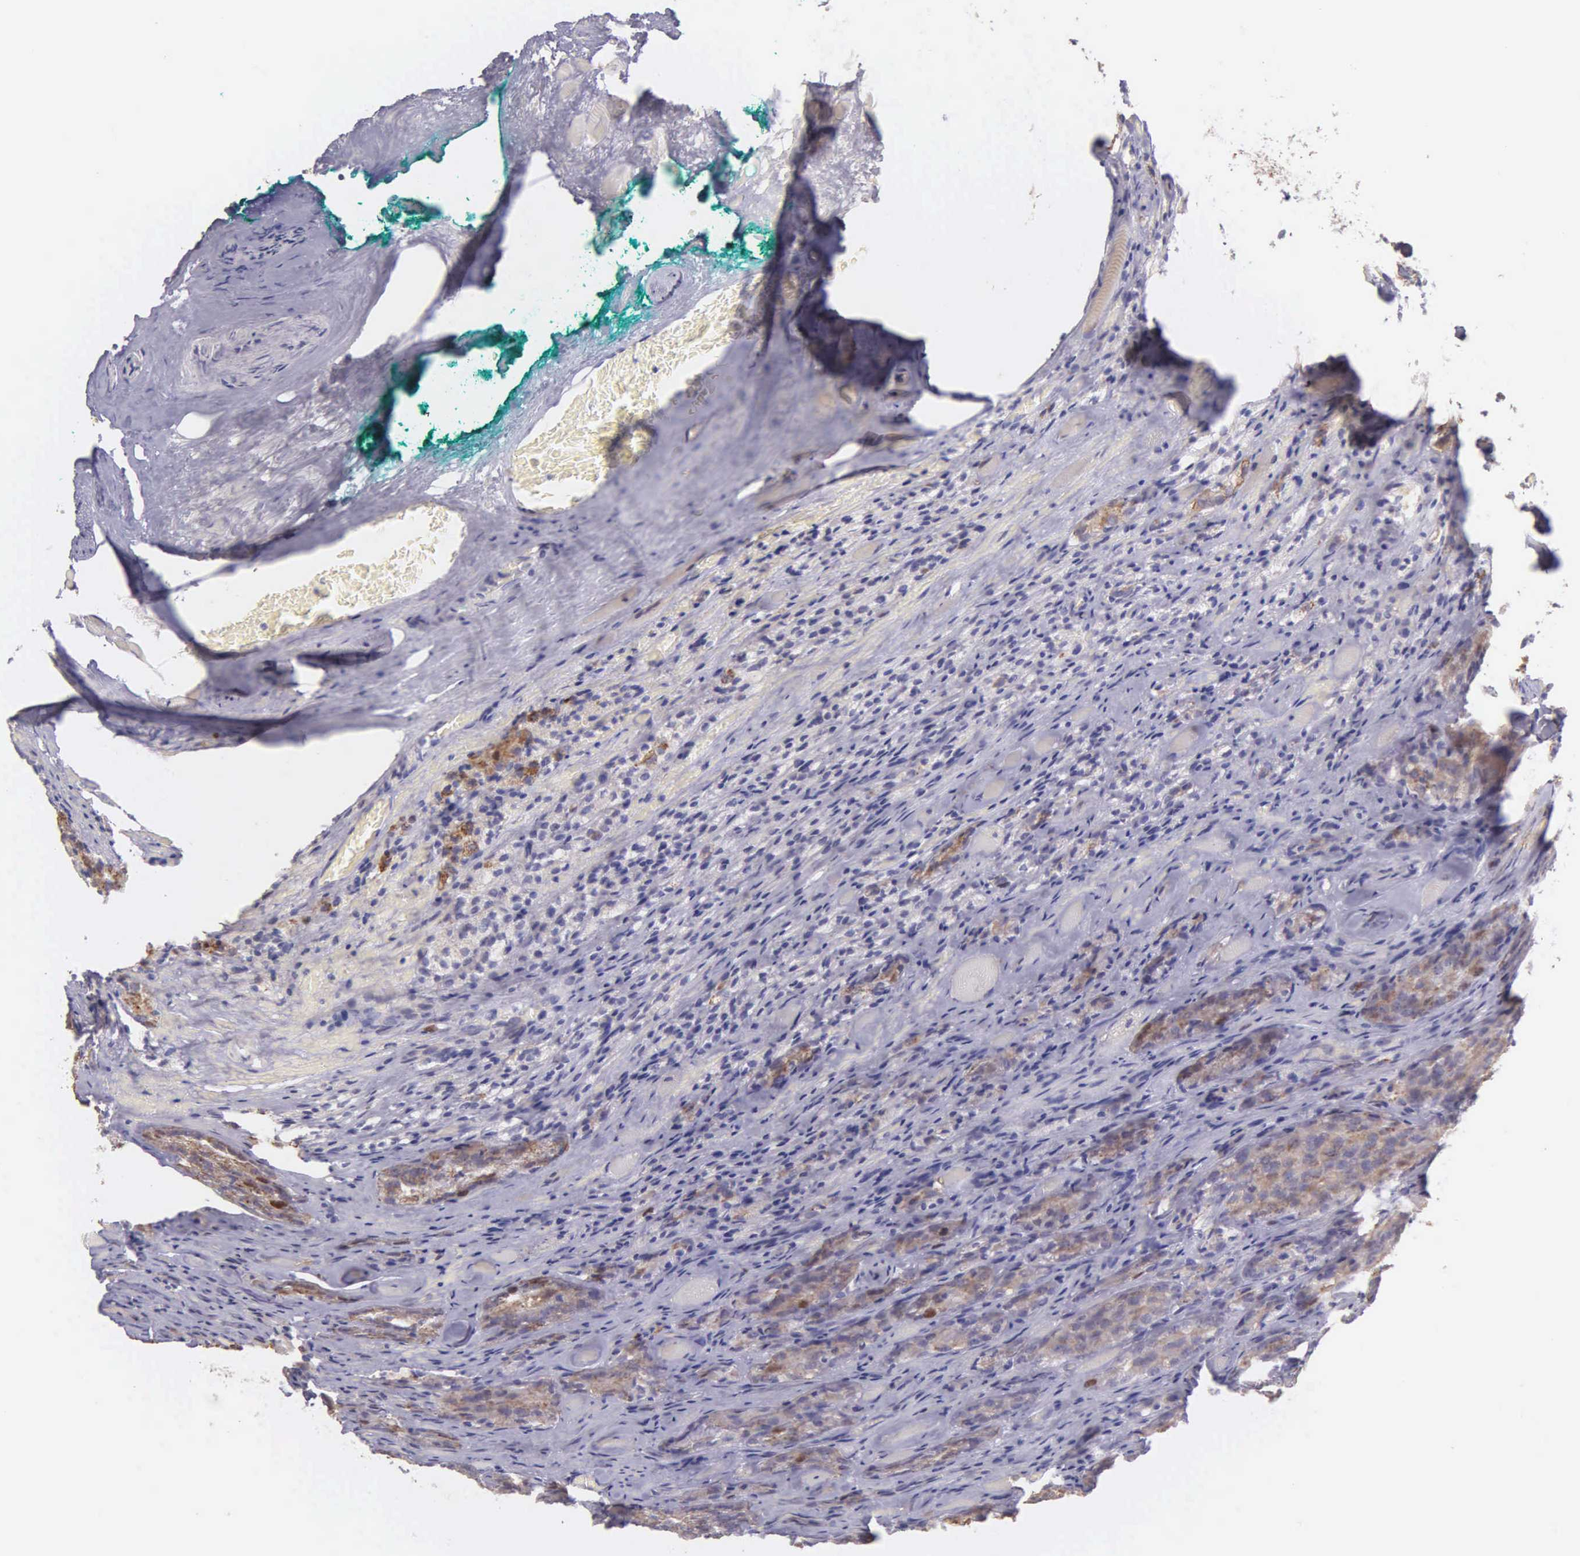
{"staining": {"intensity": "moderate", "quantity": "<25%", "location": "nuclear"}, "tissue": "prostate cancer", "cell_type": "Tumor cells", "image_type": "cancer", "snomed": [{"axis": "morphology", "description": "Adenocarcinoma, Medium grade"}, {"axis": "topography", "description": "Prostate"}], "caption": "Protein expression analysis of adenocarcinoma (medium-grade) (prostate) exhibits moderate nuclear expression in approximately <25% of tumor cells.", "gene": "MCM5", "patient": {"sex": "male", "age": 60}}